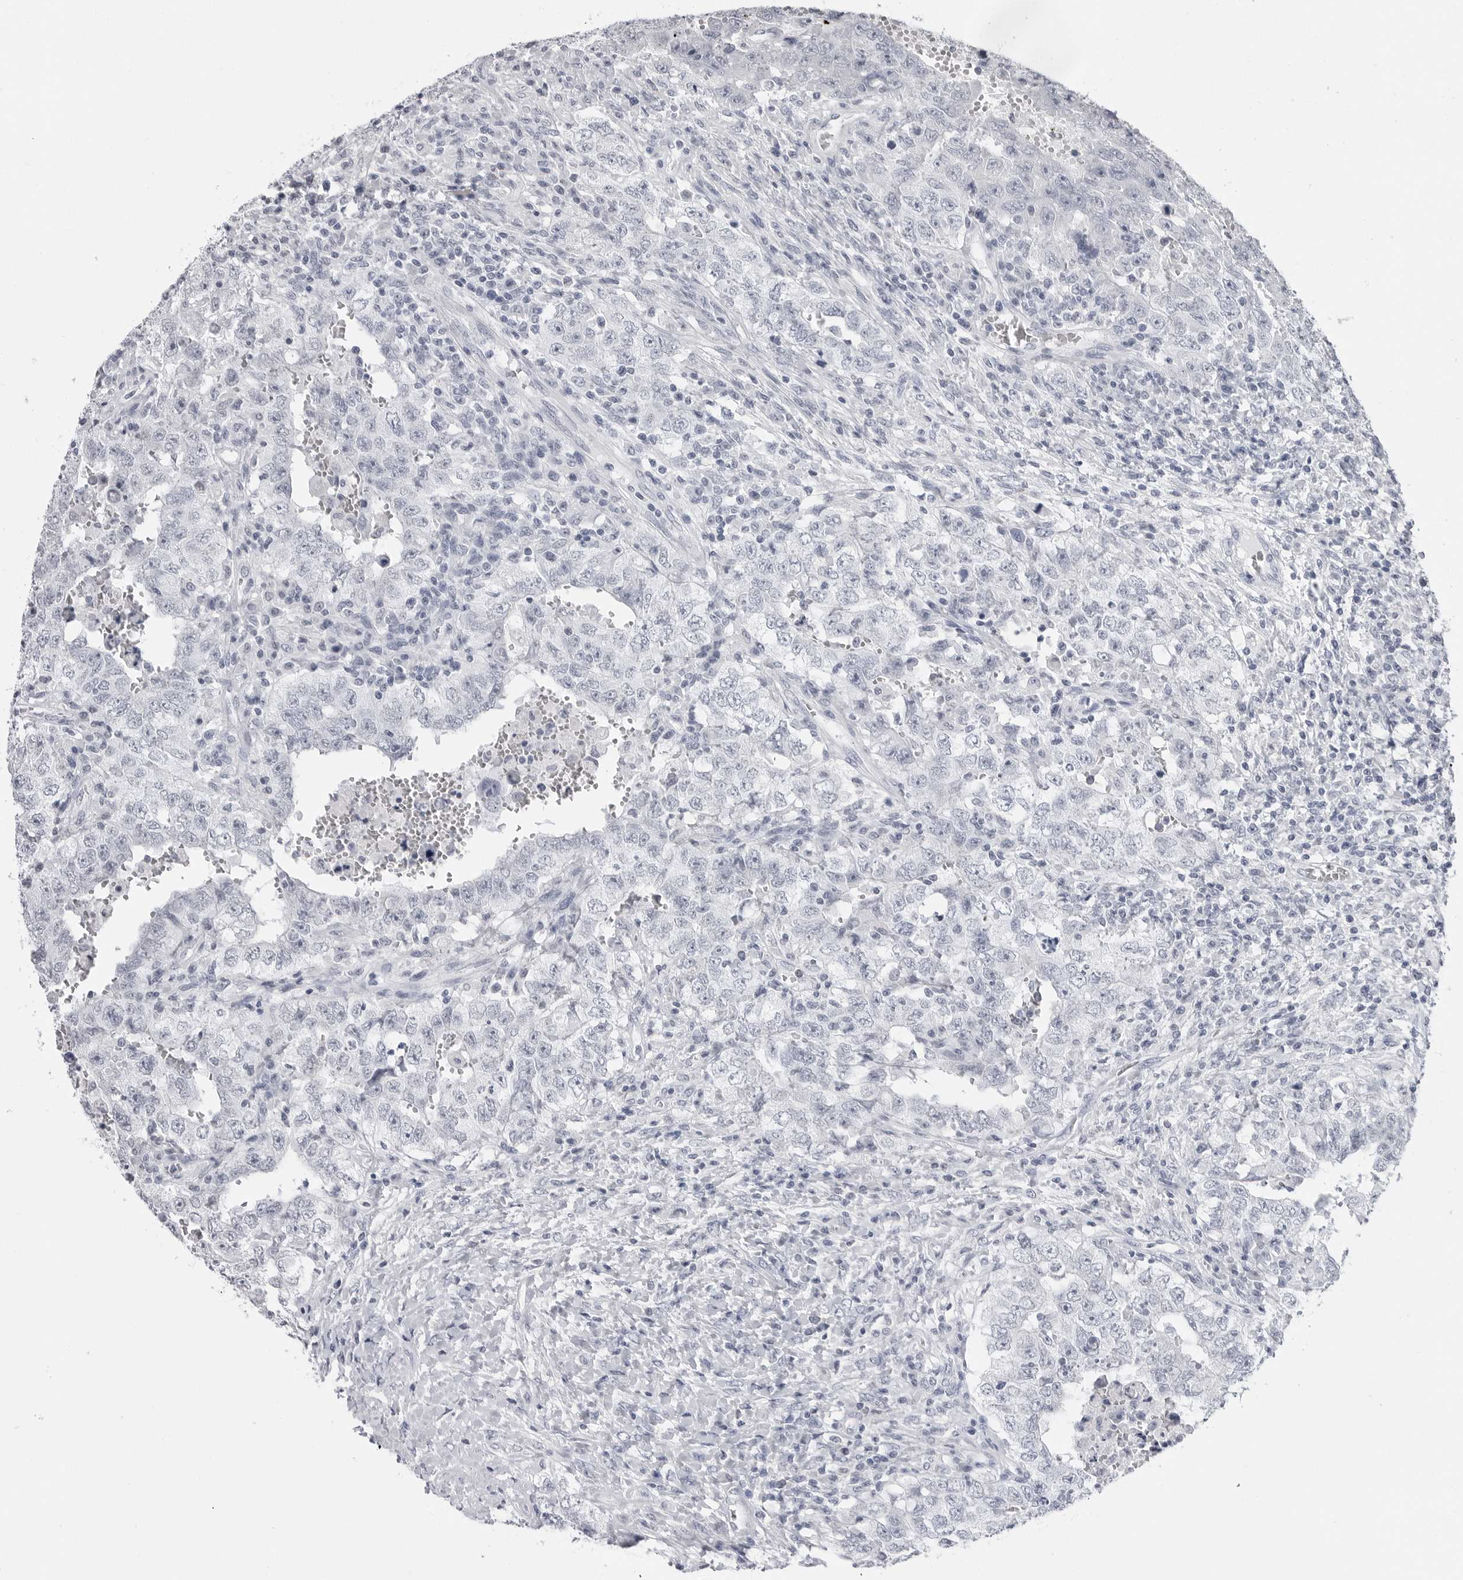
{"staining": {"intensity": "negative", "quantity": "none", "location": "none"}, "tissue": "testis cancer", "cell_type": "Tumor cells", "image_type": "cancer", "snomed": [{"axis": "morphology", "description": "Carcinoma, Embryonal, NOS"}, {"axis": "topography", "description": "Testis"}], "caption": "Protein analysis of testis cancer (embryonal carcinoma) shows no significant positivity in tumor cells.", "gene": "PGA3", "patient": {"sex": "male", "age": 26}}